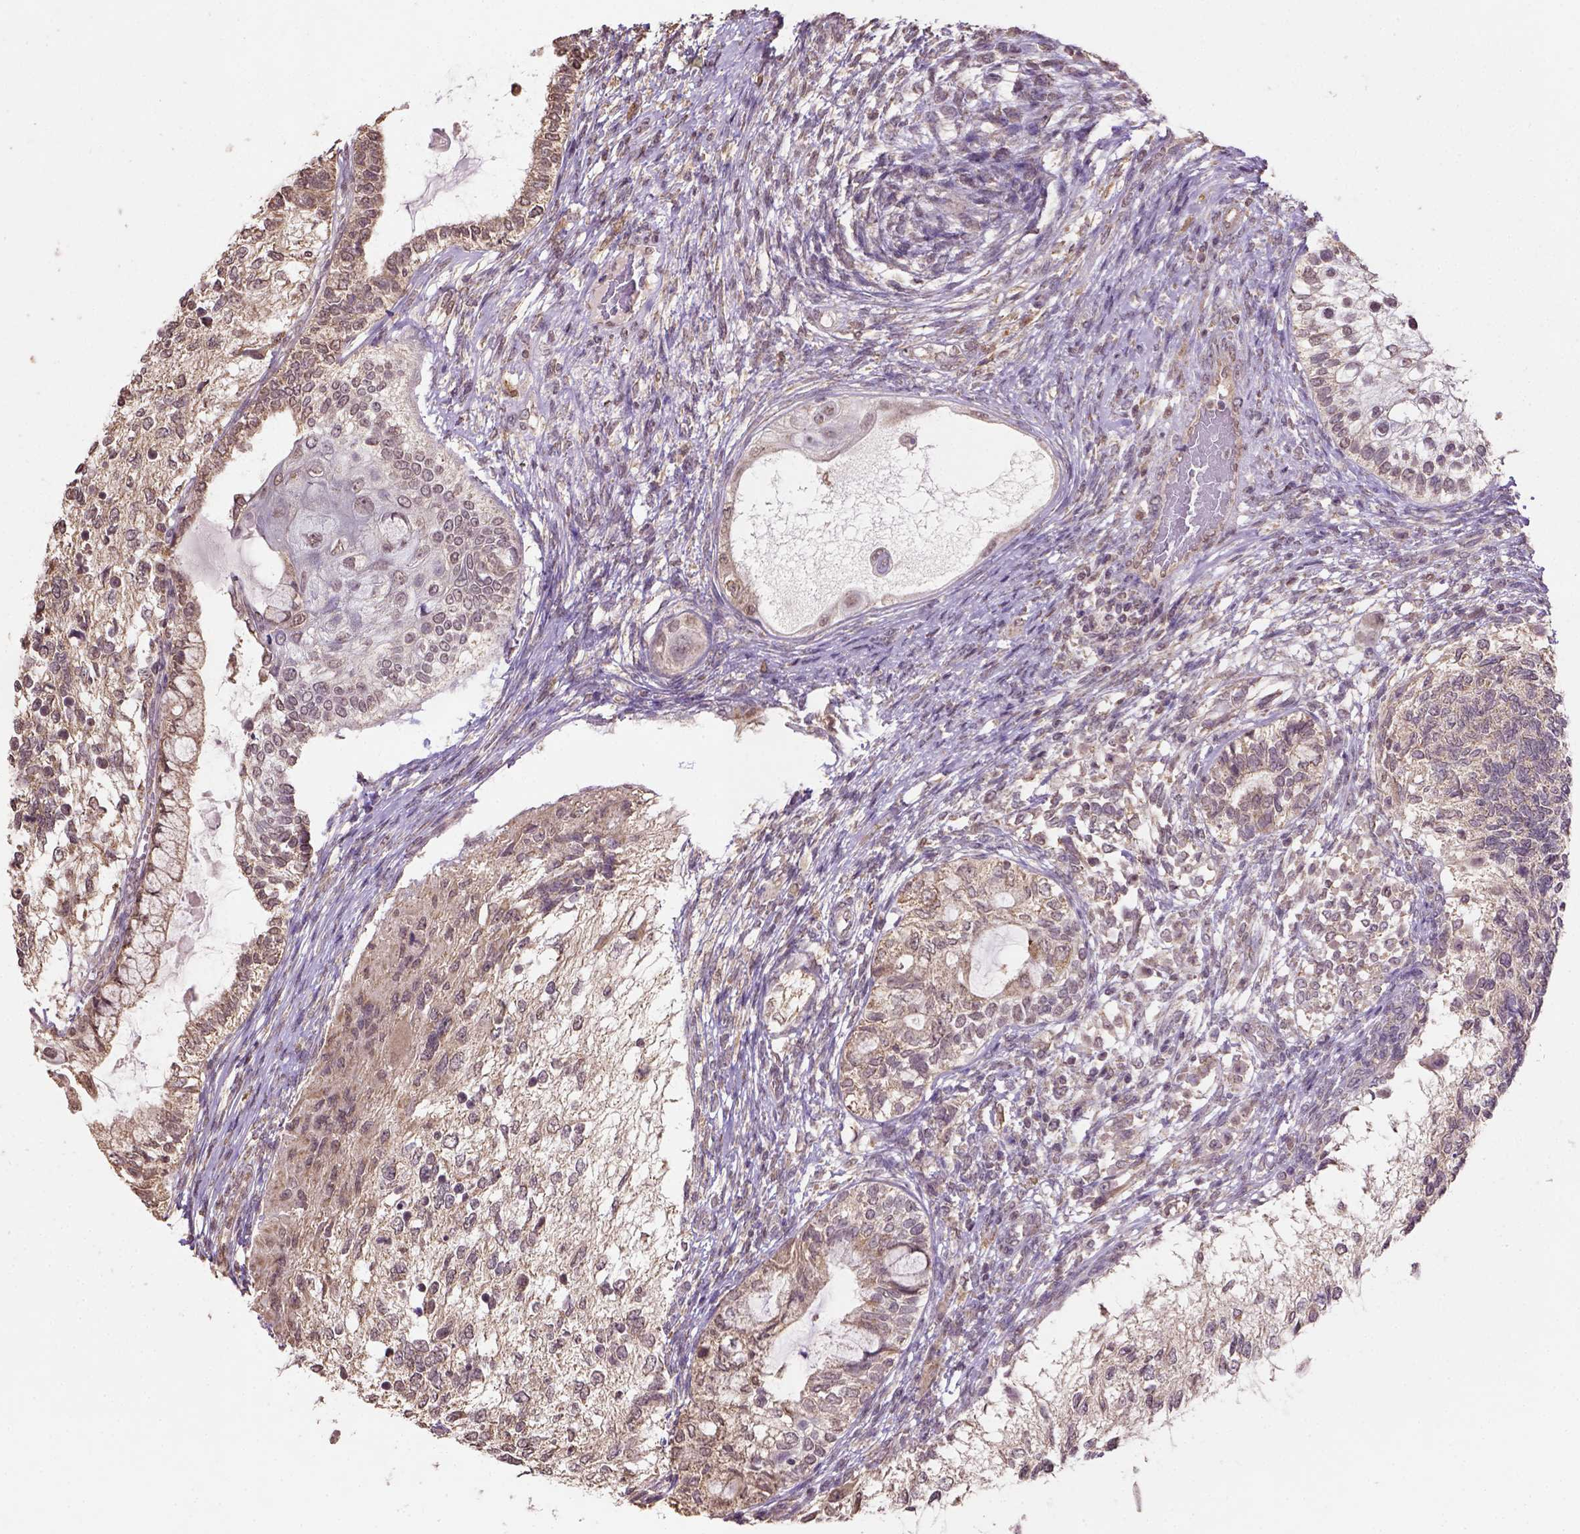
{"staining": {"intensity": "moderate", "quantity": "<25%", "location": "cytoplasmic/membranous"}, "tissue": "testis cancer", "cell_type": "Tumor cells", "image_type": "cancer", "snomed": [{"axis": "morphology", "description": "Seminoma, NOS"}, {"axis": "morphology", "description": "Carcinoma, Embryonal, NOS"}, {"axis": "topography", "description": "Testis"}], "caption": "Brown immunohistochemical staining in human testis cancer shows moderate cytoplasmic/membranous positivity in approximately <25% of tumor cells. (brown staining indicates protein expression, while blue staining denotes nuclei).", "gene": "NUDT10", "patient": {"sex": "male", "age": 41}}